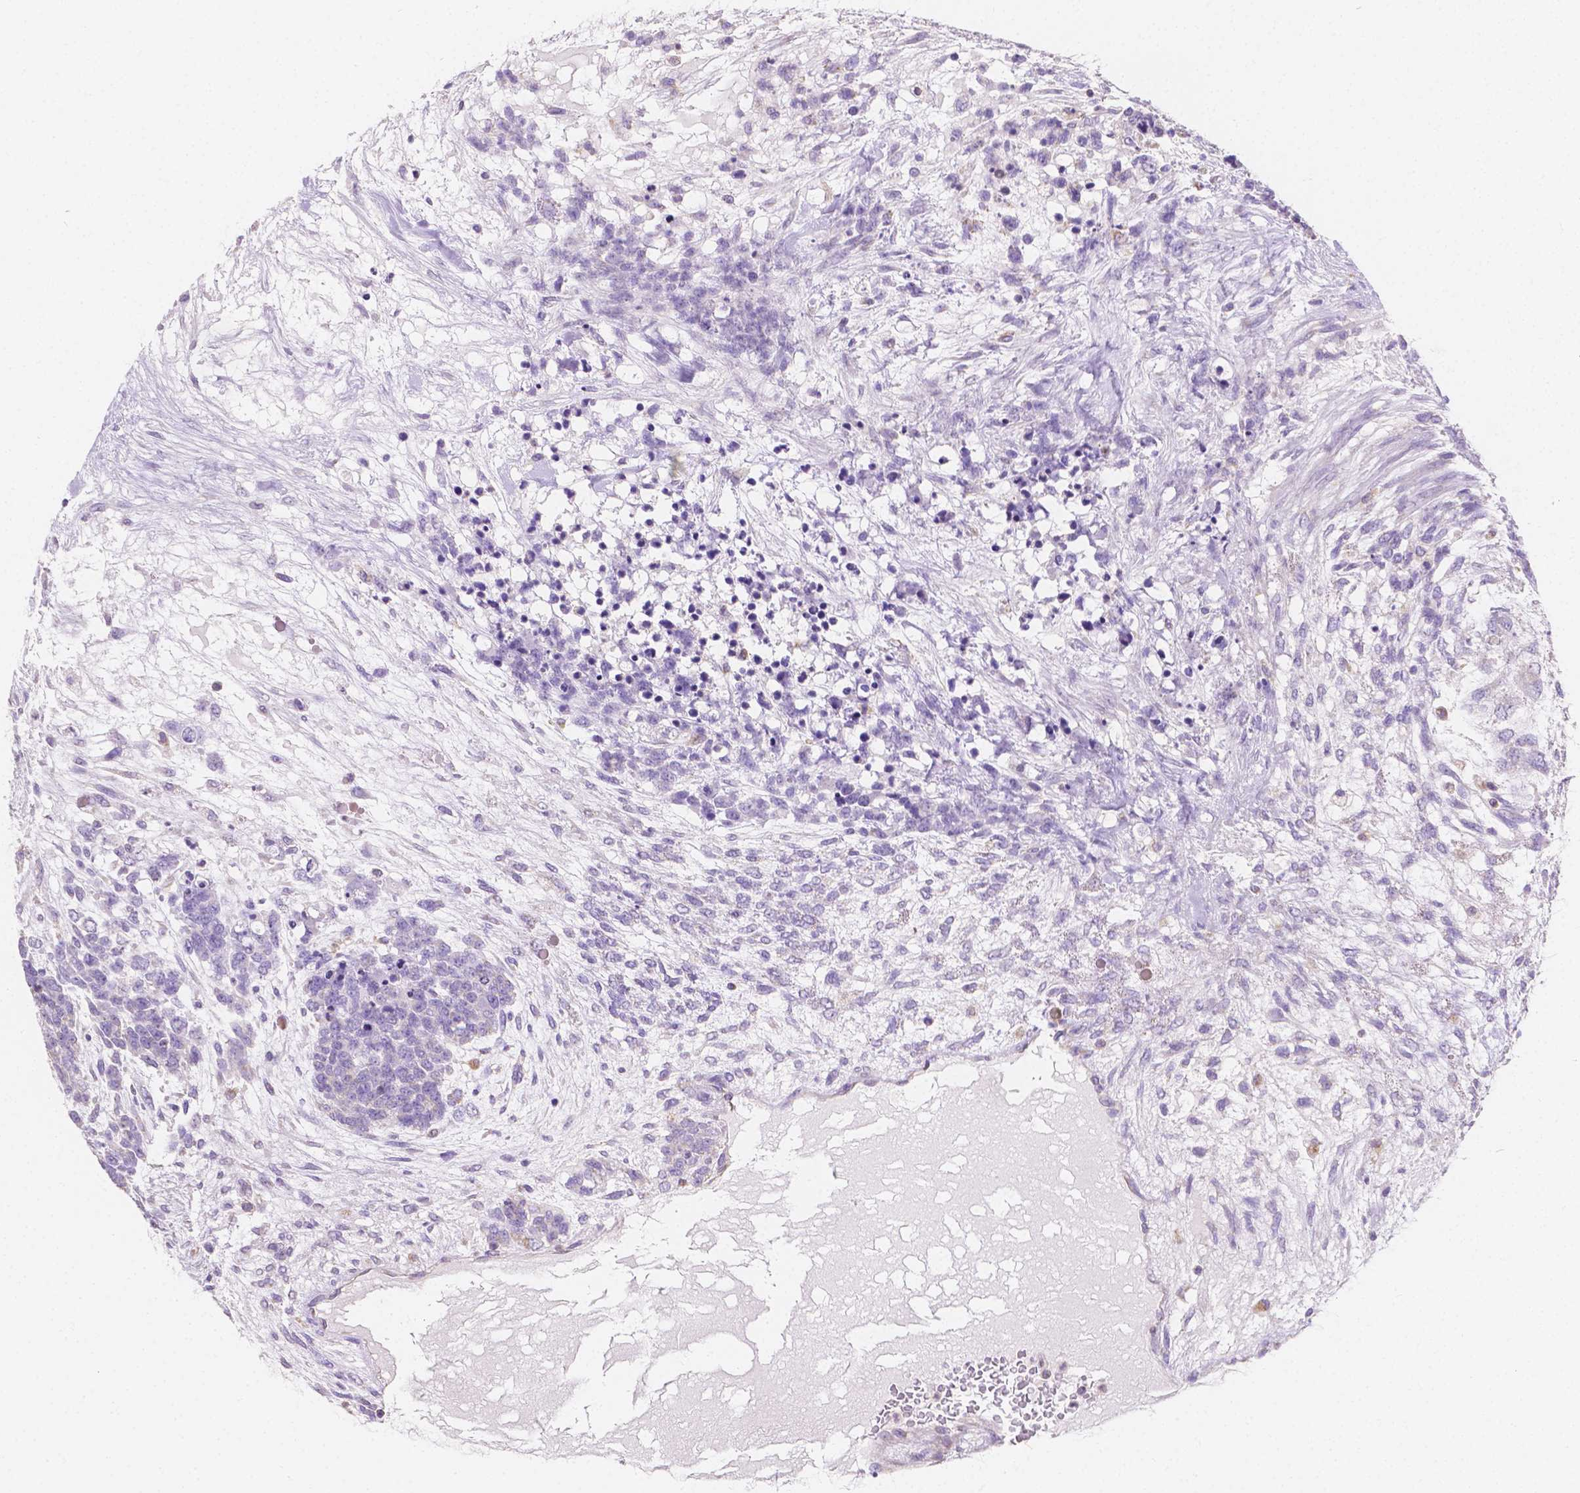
{"staining": {"intensity": "negative", "quantity": "none", "location": "none"}, "tissue": "testis cancer", "cell_type": "Tumor cells", "image_type": "cancer", "snomed": [{"axis": "morphology", "description": "Carcinoma, Embryonal, NOS"}, {"axis": "topography", "description": "Testis"}], "caption": "The immunohistochemistry (IHC) image has no significant staining in tumor cells of testis cancer (embryonal carcinoma) tissue.", "gene": "TMEM130", "patient": {"sex": "male", "age": 23}}